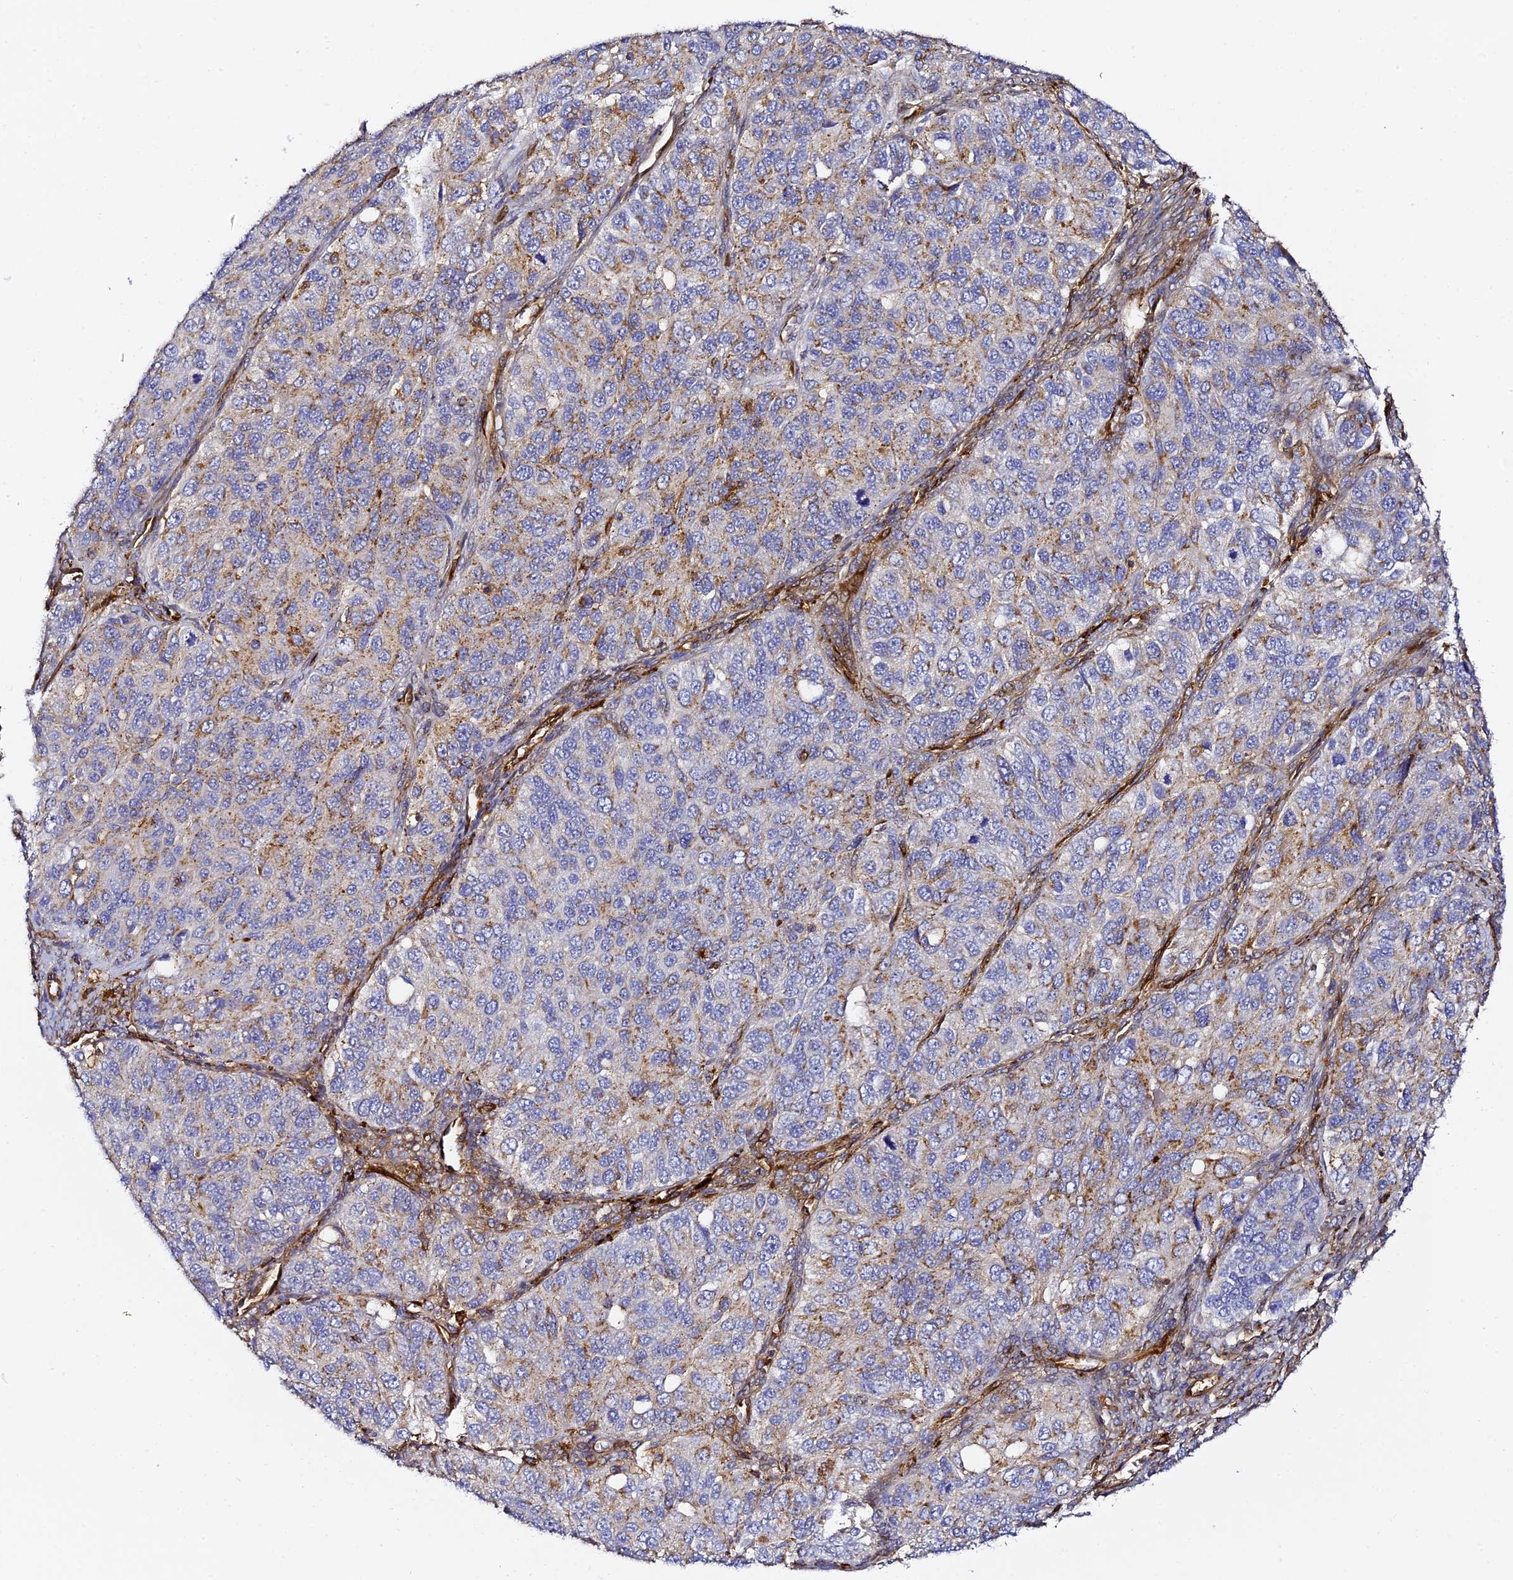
{"staining": {"intensity": "moderate", "quantity": "25%-75%", "location": "cytoplasmic/membranous"}, "tissue": "ovarian cancer", "cell_type": "Tumor cells", "image_type": "cancer", "snomed": [{"axis": "morphology", "description": "Carcinoma, endometroid"}, {"axis": "topography", "description": "Ovary"}], "caption": "An image showing moderate cytoplasmic/membranous positivity in approximately 25%-75% of tumor cells in endometroid carcinoma (ovarian), as visualized by brown immunohistochemical staining.", "gene": "TRPV2", "patient": {"sex": "female", "age": 51}}